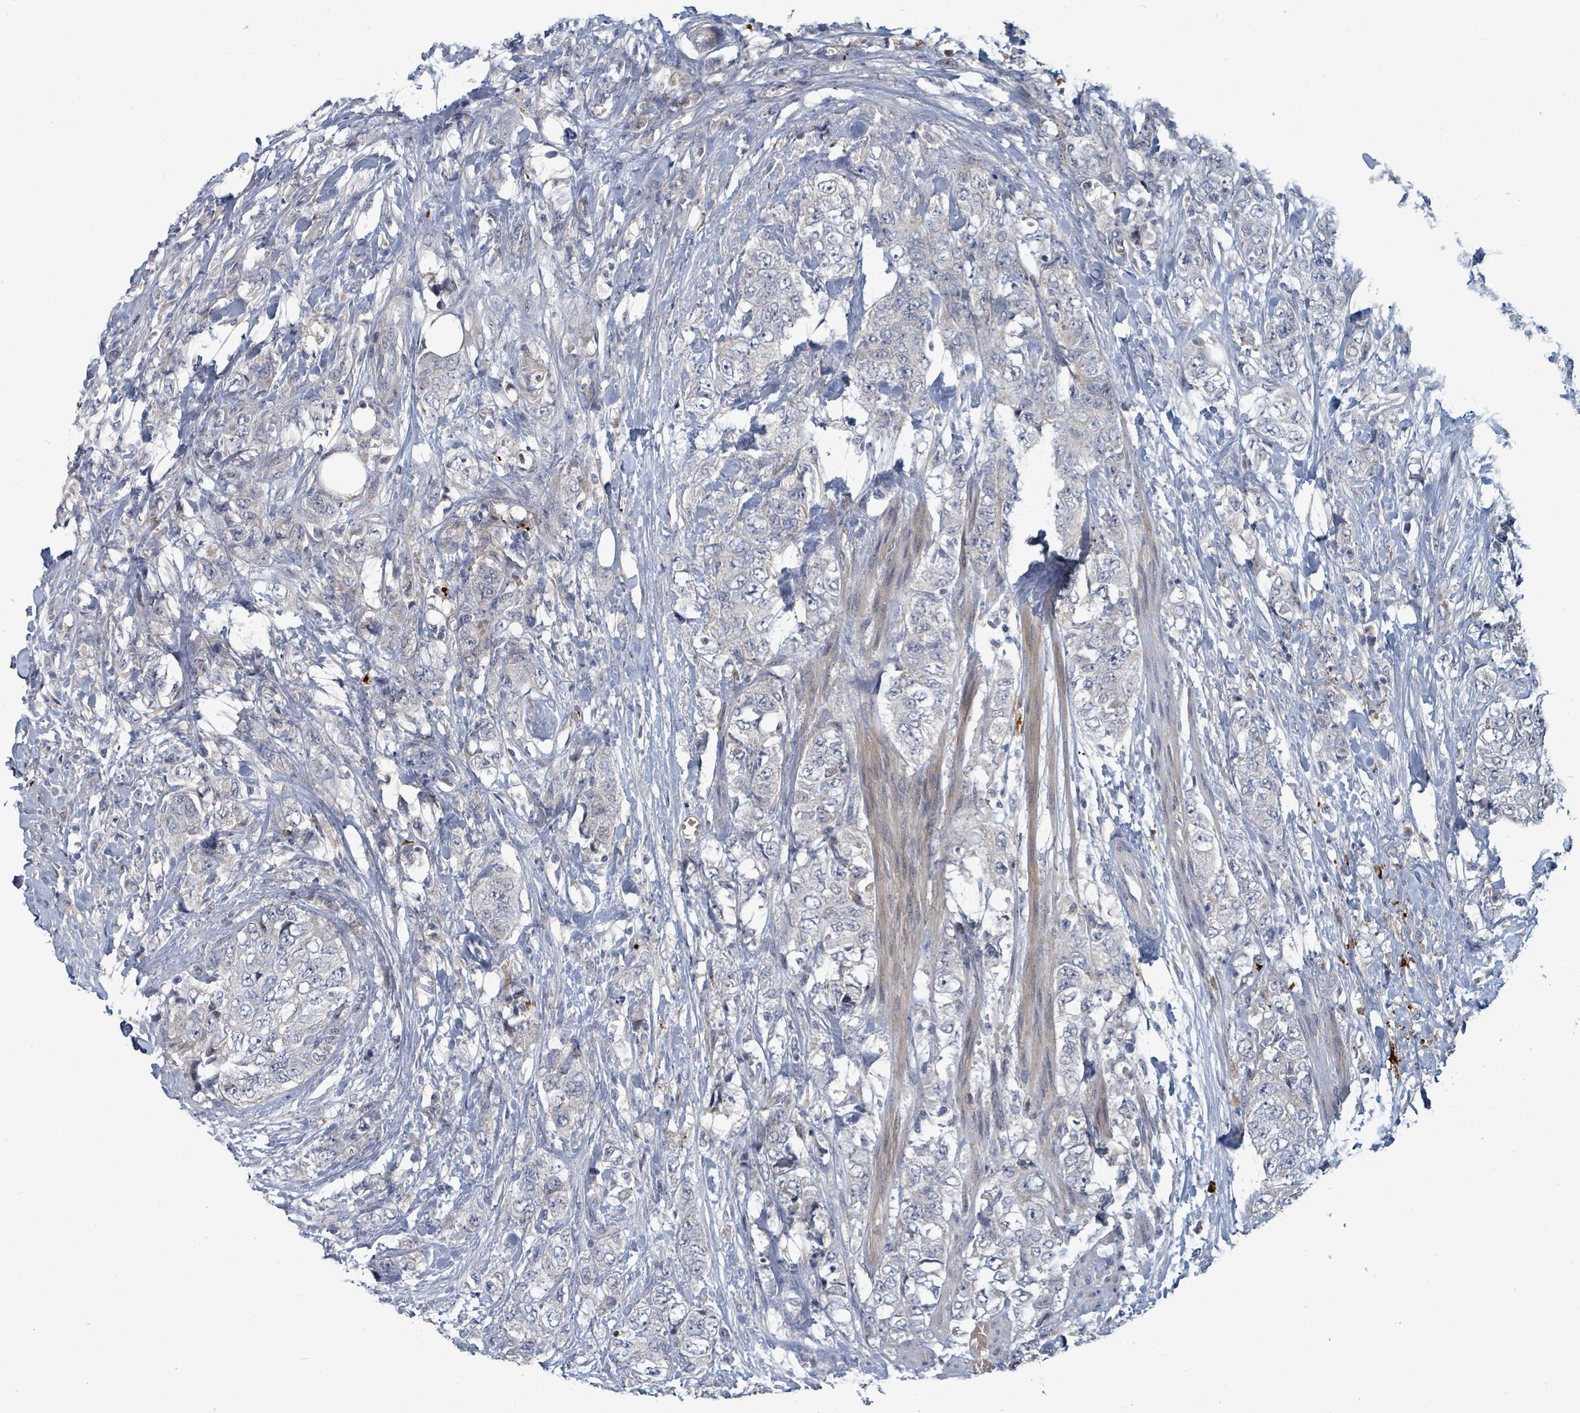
{"staining": {"intensity": "negative", "quantity": "none", "location": "none"}, "tissue": "urothelial cancer", "cell_type": "Tumor cells", "image_type": "cancer", "snomed": [{"axis": "morphology", "description": "Urothelial carcinoma, High grade"}, {"axis": "topography", "description": "Urinary bladder"}], "caption": "Urothelial cancer stained for a protein using immunohistochemistry displays no staining tumor cells.", "gene": "TRDMT1", "patient": {"sex": "female", "age": 78}}